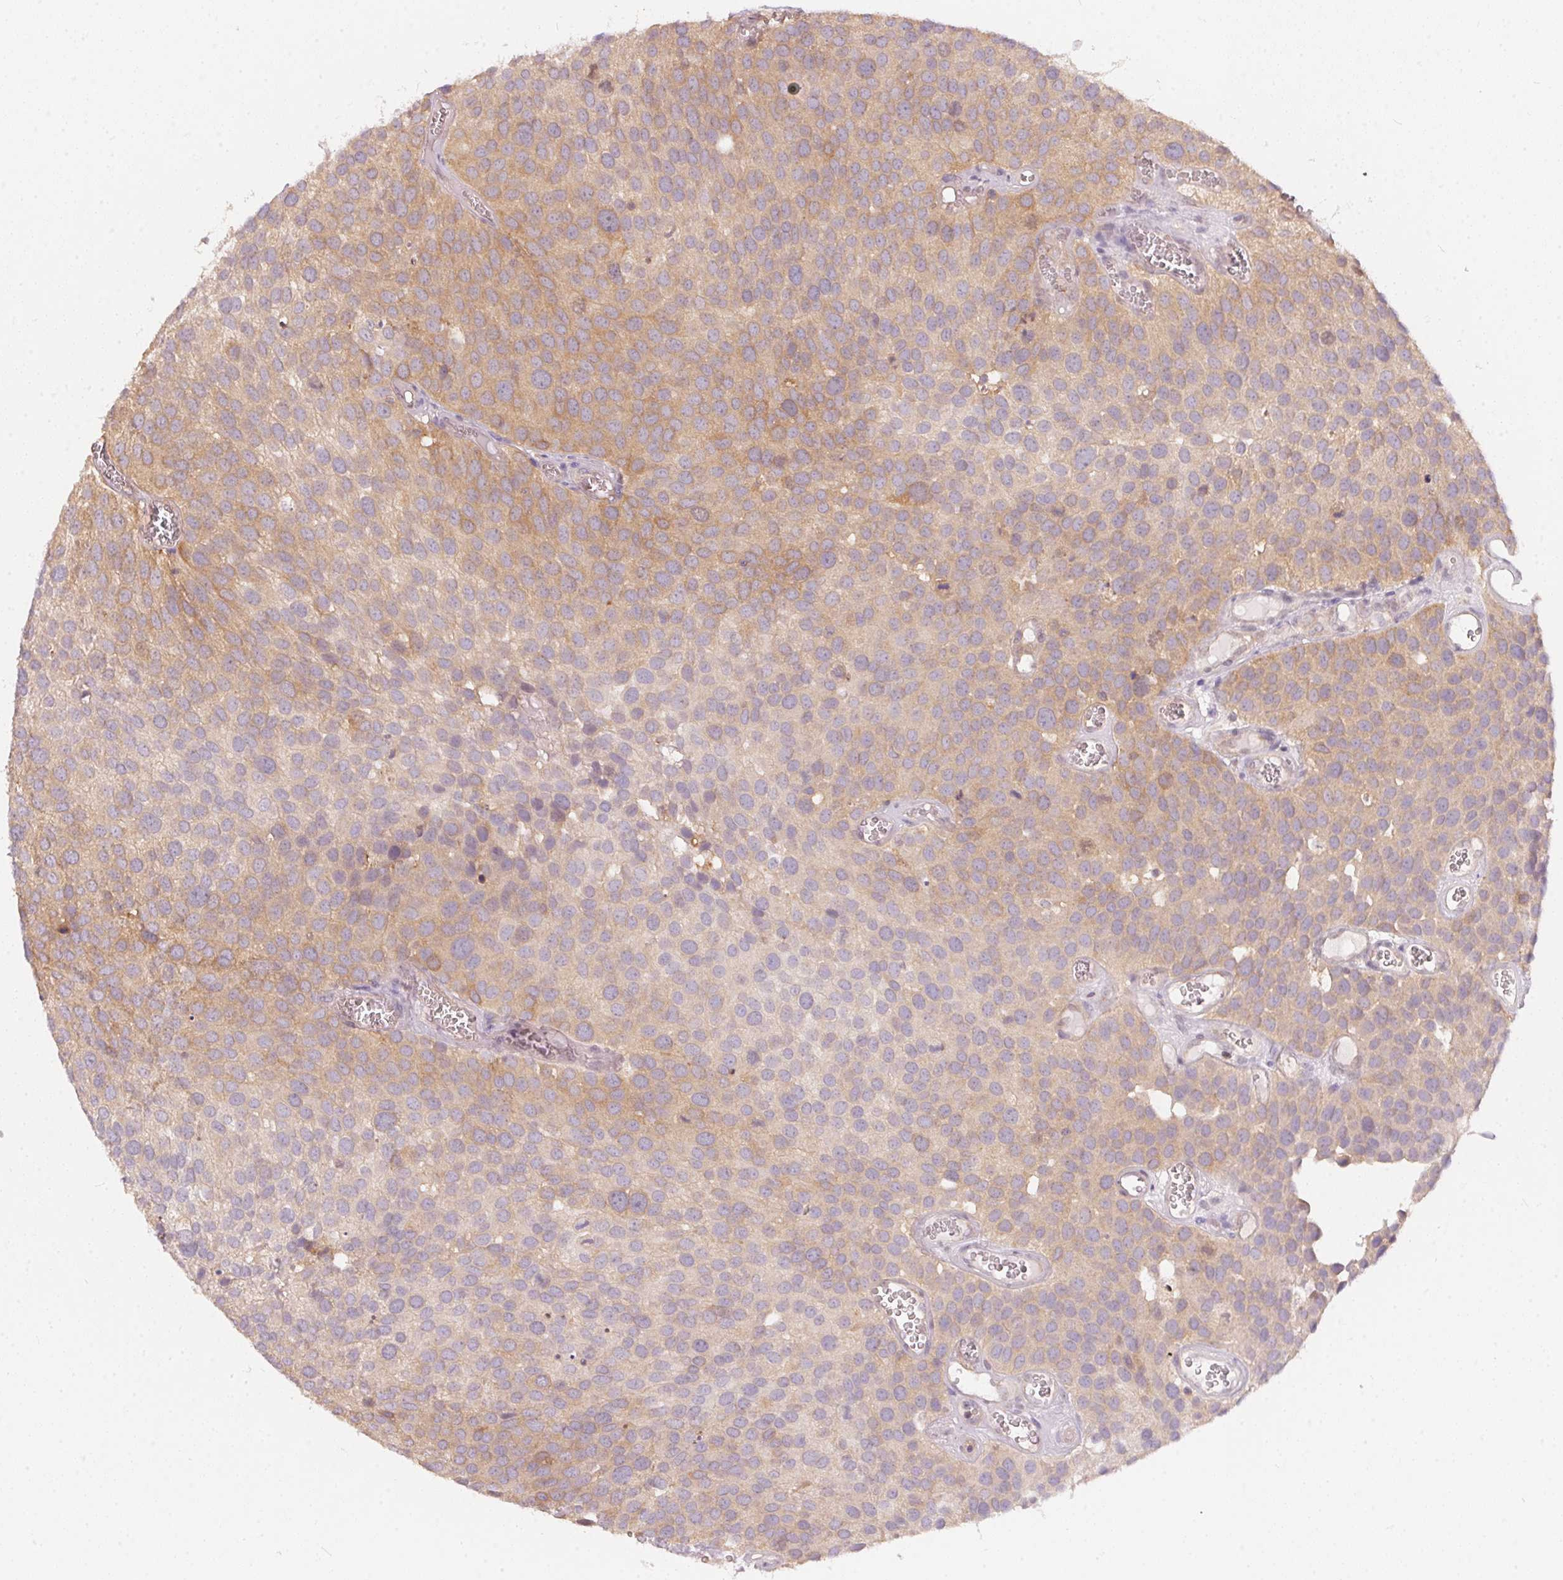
{"staining": {"intensity": "weak", "quantity": "25%-75%", "location": "cytoplasmic/membranous"}, "tissue": "urothelial cancer", "cell_type": "Tumor cells", "image_type": "cancer", "snomed": [{"axis": "morphology", "description": "Urothelial carcinoma, Low grade"}, {"axis": "topography", "description": "Urinary bladder"}], "caption": "Immunohistochemical staining of human low-grade urothelial carcinoma exhibits low levels of weak cytoplasmic/membranous protein positivity in about 25%-75% of tumor cells.", "gene": "BLMH", "patient": {"sex": "female", "age": 69}}